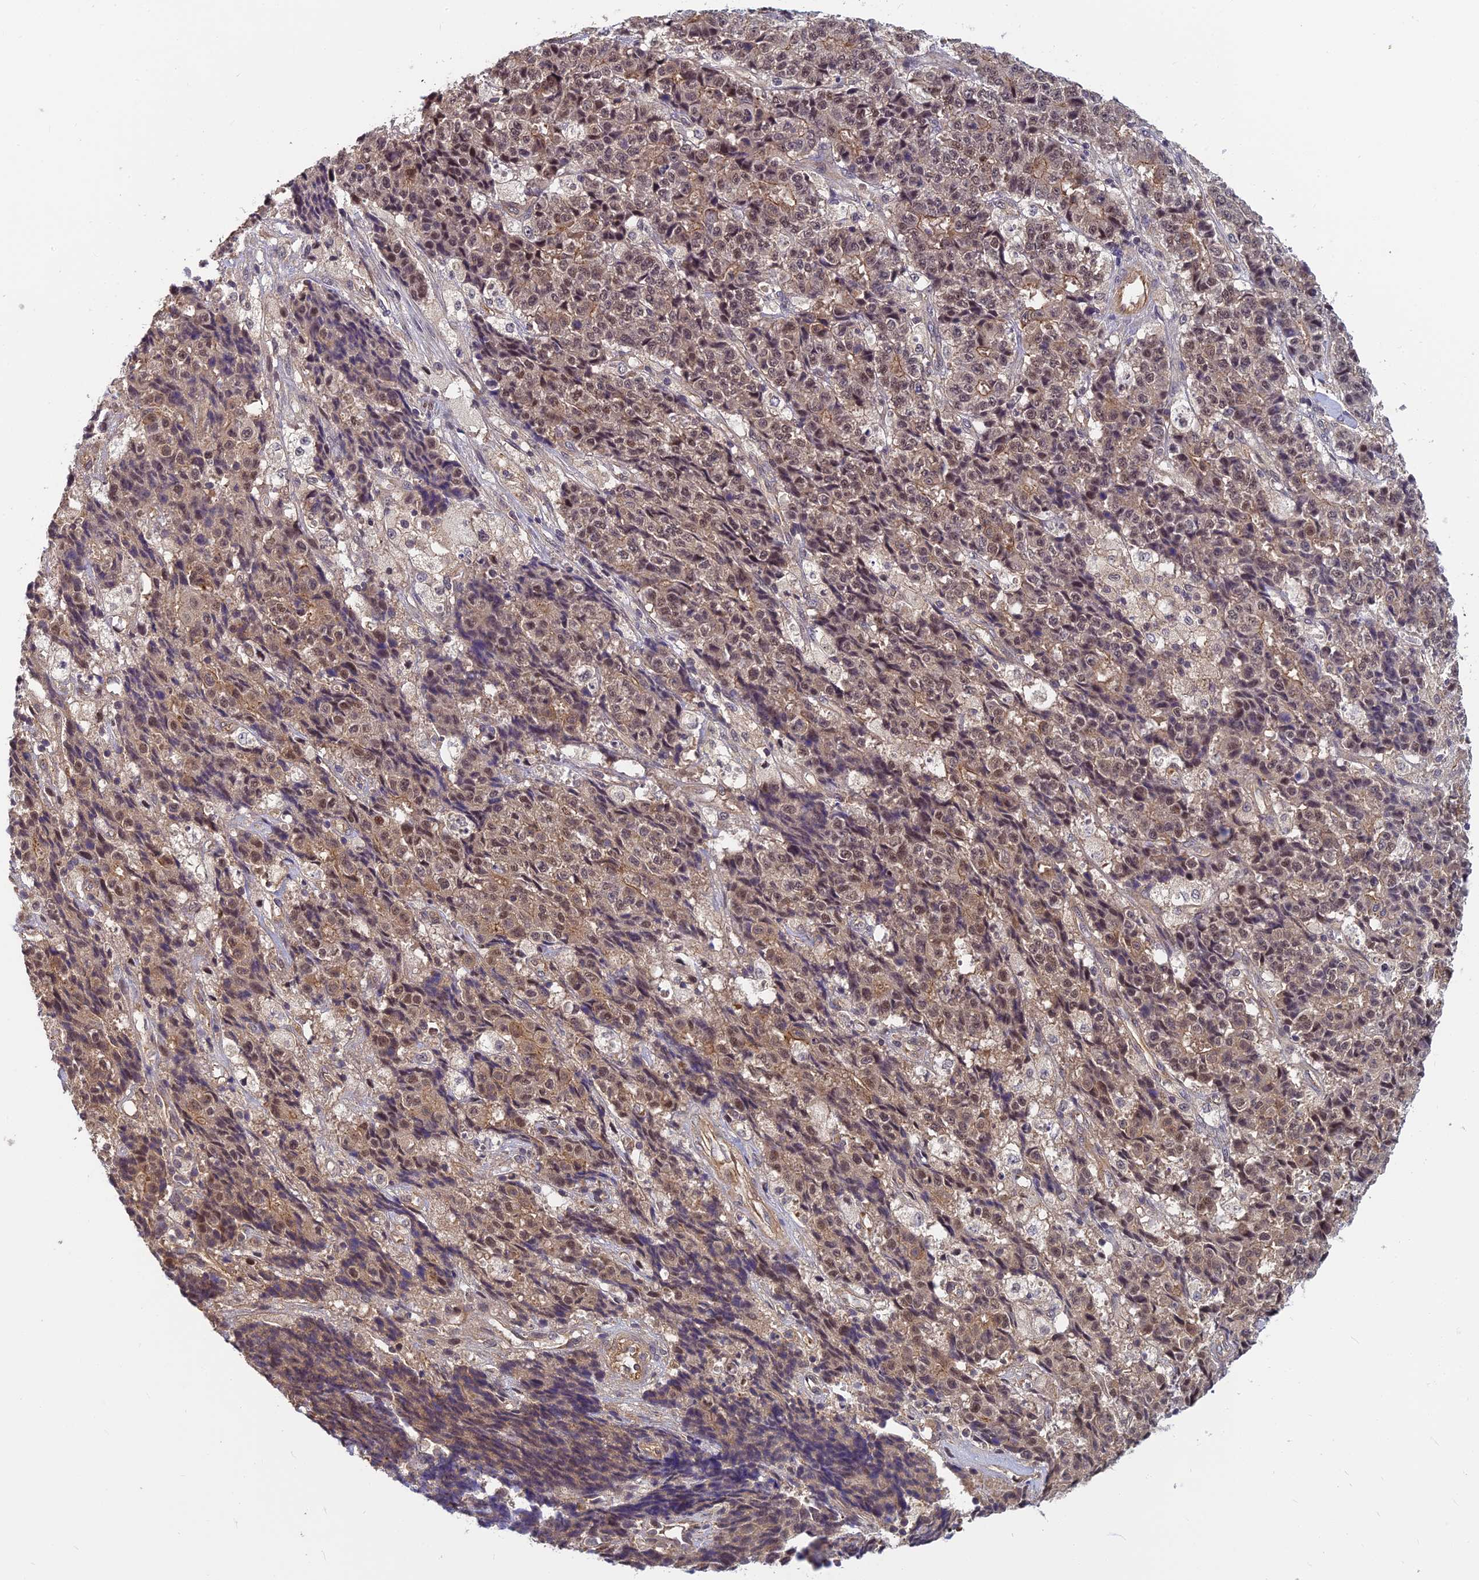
{"staining": {"intensity": "moderate", "quantity": ">75%", "location": "cytoplasmic/membranous,nuclear"}, "tissue": "ovarian cancer", "cell_type": "Tumor cells", "image_type": "cancer", "snomed": [{"axis": "morphology", "description": "Carcinoma, endometroid"}, {"axis": "topography", "description": "Ovary"}], "caption": "This histopathology image demonstrates ovarian endometroid carcinoma stained with immunohistochemistry to label a protein in brown. The cytoplasmic/membranous and nuclear of tumor cells show moderate positivity for the protein. Nuclei are counter-stained blue.", "gene": "PIKFYVE", "patient": {"sex": "female", "age": 42}}